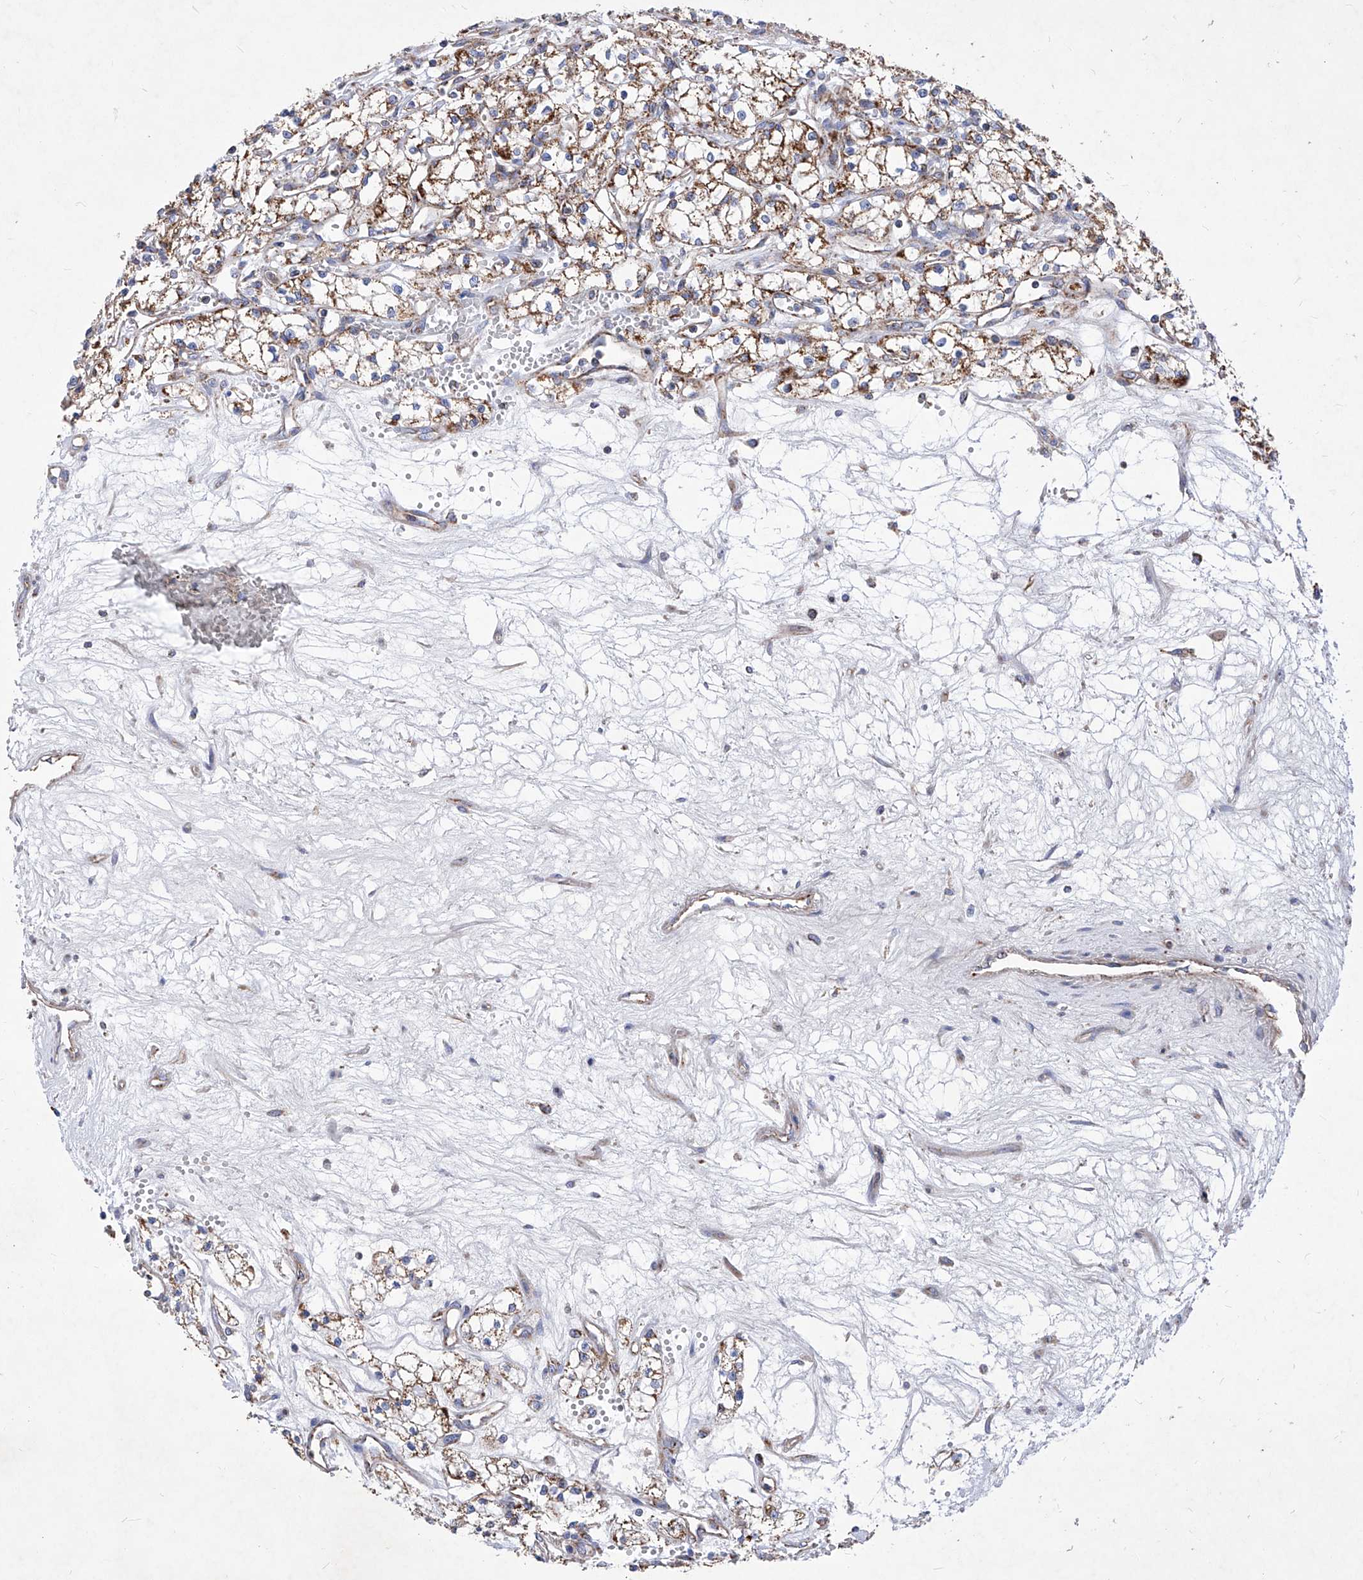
{"staining": {"intensity": "moderate", "quantity": ">75%", "location": "cytoplasmic/membranous"}, "tissue": "renal cancer", "cell_type": "Tumor cells", "image_type": "cancer", "snomed": [{"axis": "morphology", "description": "Adenocarcinoma, NOS"}, {"axis": "topography", "description": "Kidney"}], "caption": "This is a micrograph of IHC staining of renal adenocarcinoma, which shows moderate expression in the cytoplasmic/membranous of tumor cells.", "gene": "HRNR", "patient": {"sex": "male", "age": 59}}